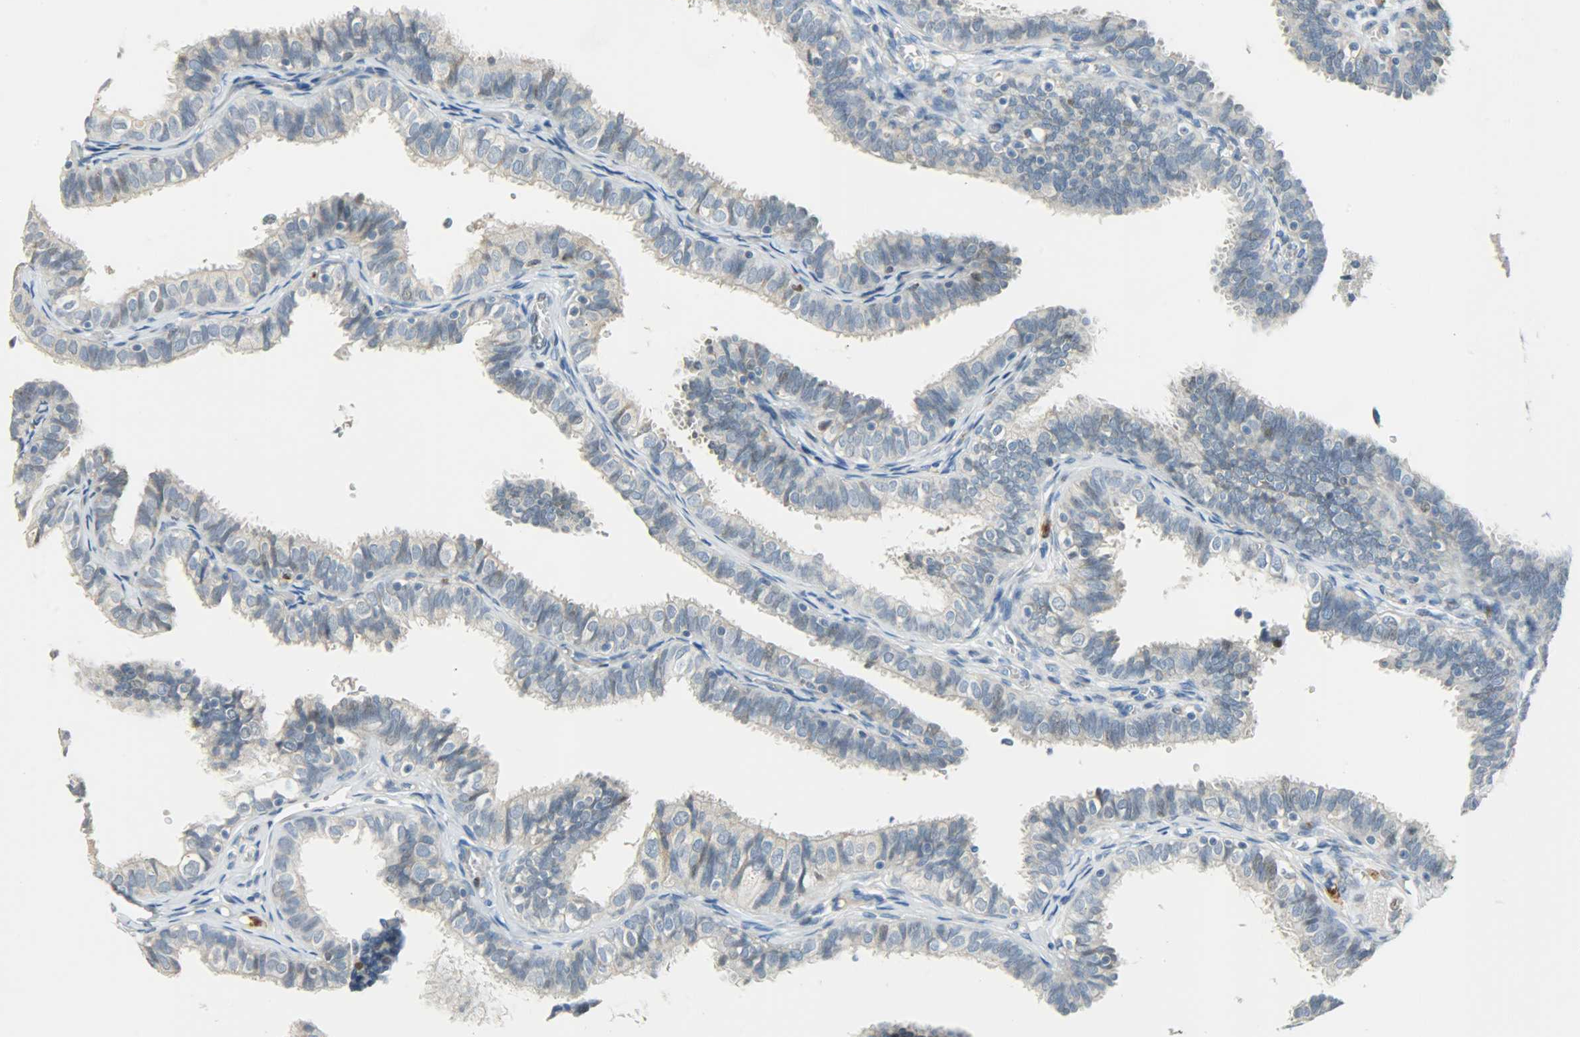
{"staining": {"intensity": "moderate", "quantity": "25%-75%", "location": "nuclear"}, "tissue": "fallopian tube", "cell_type": "Glandular cells", "image_type": "normal", "snomed": [{"axis": "morphology", "description": "Normal tissue, NOS"}, {"axis": "topography", "description": "Fallopian tube"}], "caption": "DAB (3,3'-diaminobenzidine) immunohistochemical staining of benign human fallopian tube reveals moderate nuclear protein positivity in about 25%-75% of glandular cells. (DAB (3,3'-diaminobenzidine) IHC with brightfield microscopy, high magnification).", "gene": "JUNB", "patient": {"sex": "female", "age": 46}}